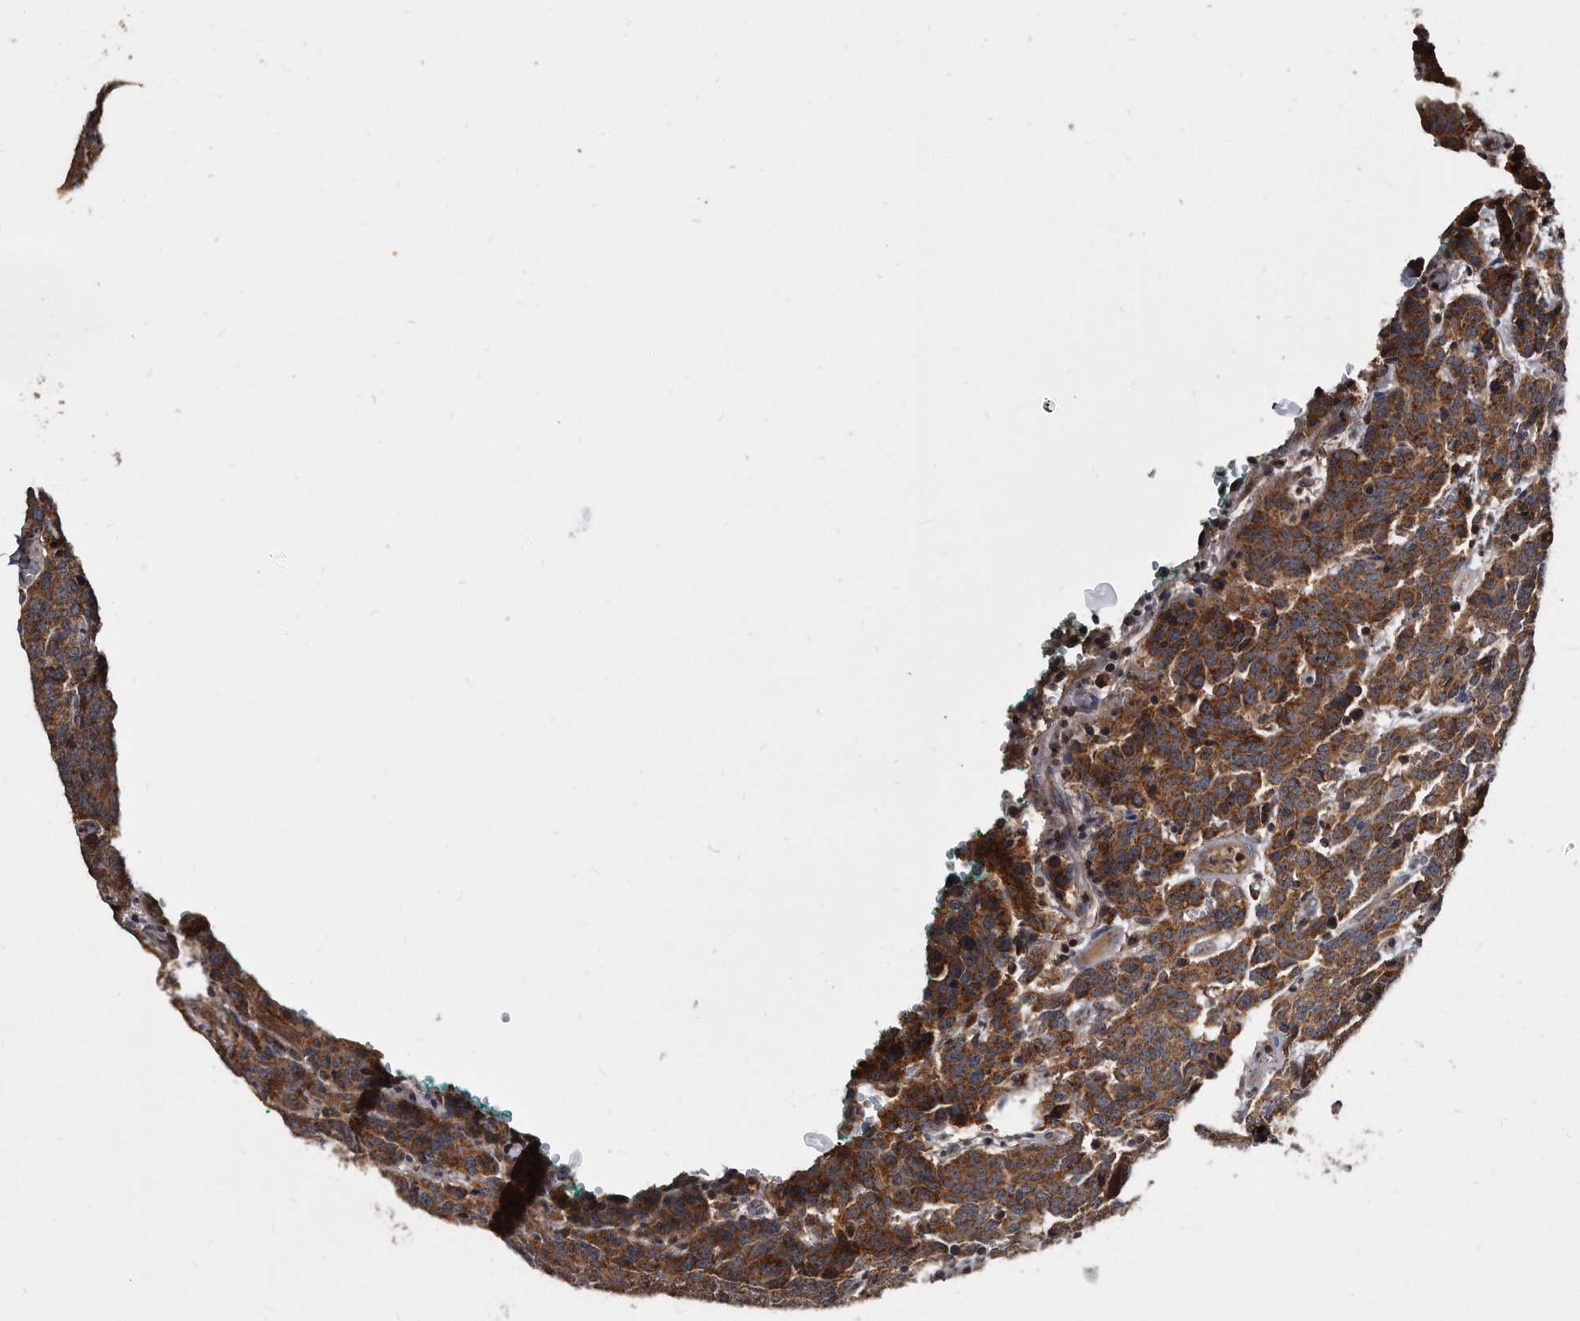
{"staining": {"intensity": "moderate", "quantity": ">75%", "location": "cytoplasmic/membranous"}, "tissue": "carcinoid", "cell_type": "Tumor cells", "image_type": "cancer", "snomed": [{"axis": "morphology", "description": "Carcinoid, malignant, NOS"}, {"axis": "topography", "description": "Lung"}], "caption": "DAB (3,3'-diaminobenzidine) immunohistochemical staining of human carcinoid (malignant) shows moderate cytoplasmic/membranous protein expression in about >75% of tumor cells.", "gene": "FAM136A", "patient": {"sex": "female", "age": 46}}